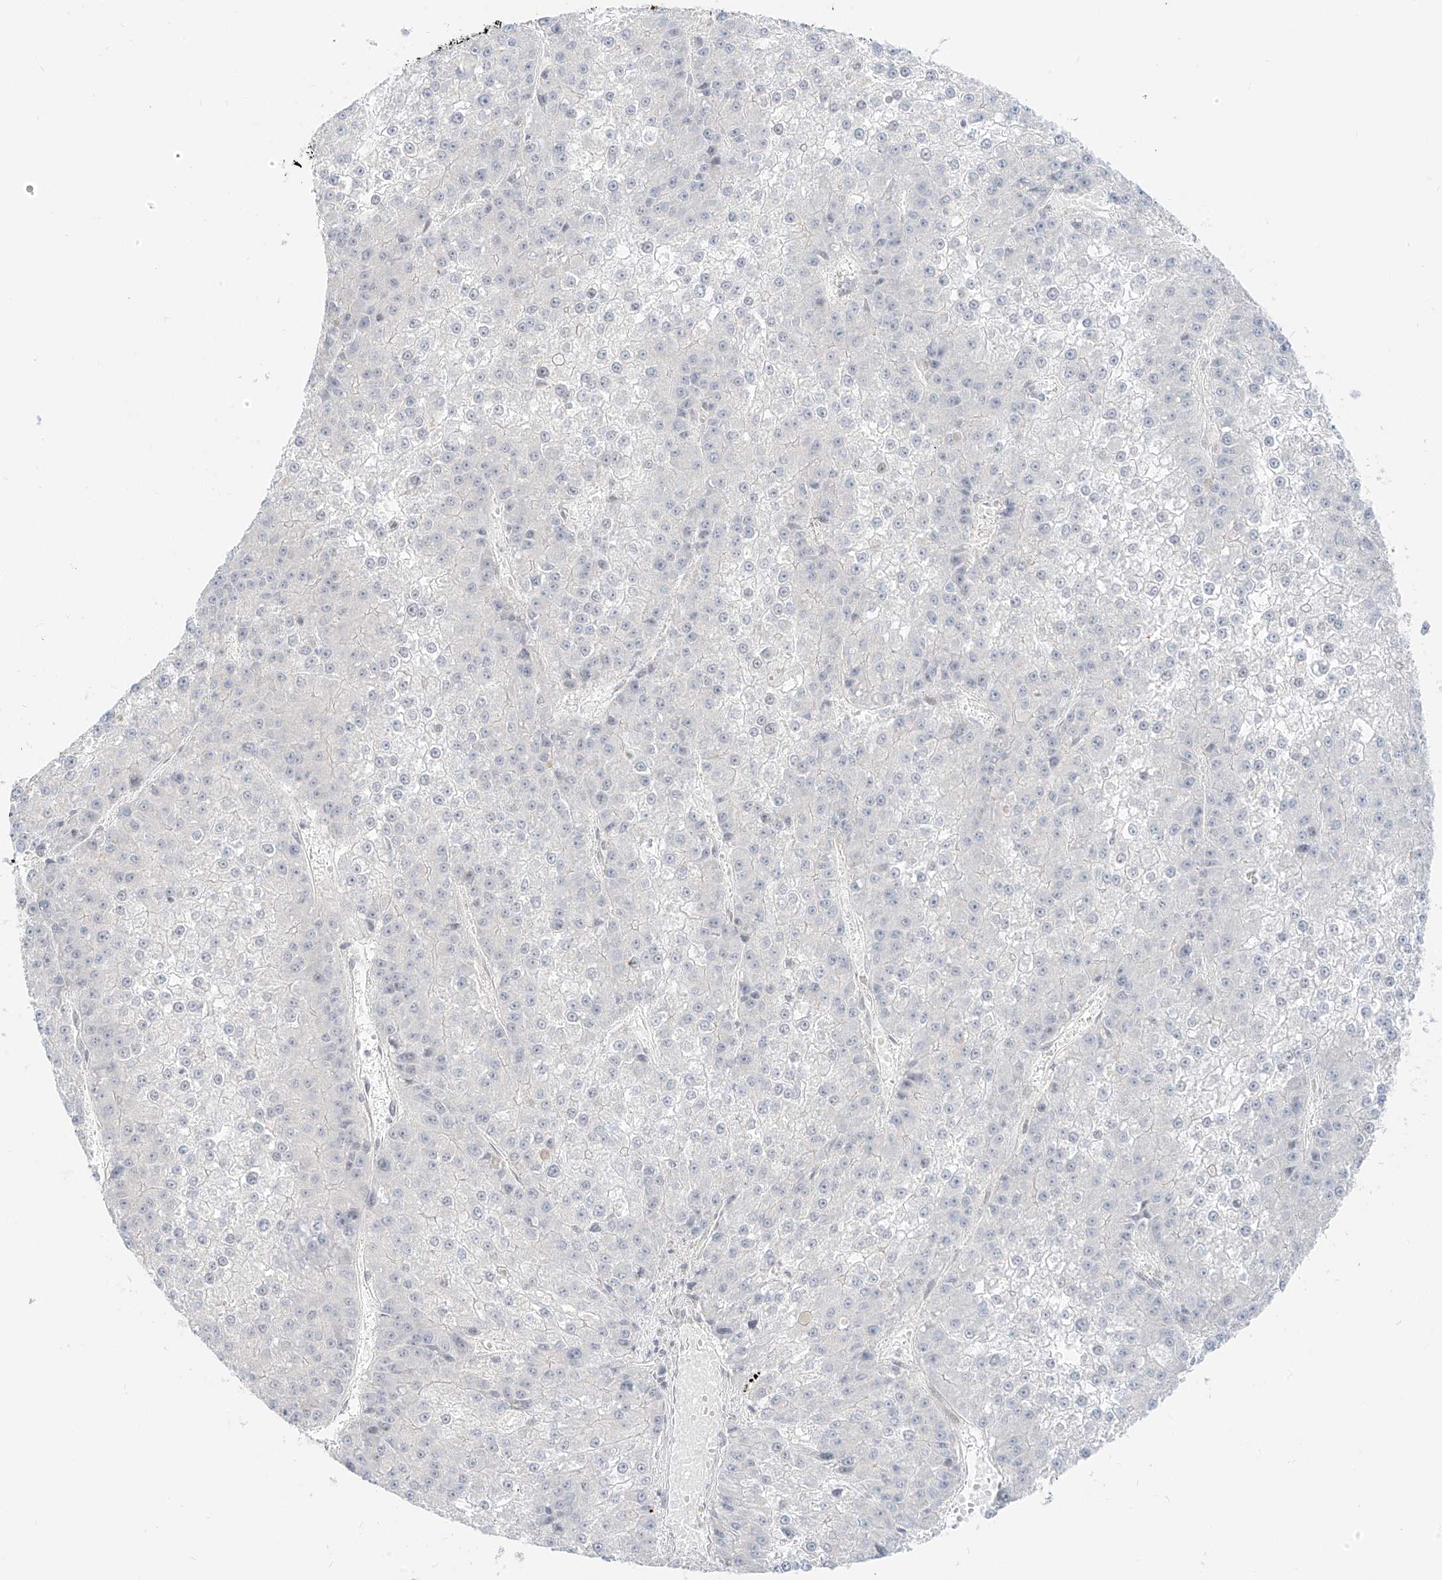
{"staining": {"intensity": "negative", "quantity": "none", "location": "none"}, "tissue": "liver cancer", "cell_type": "Tumor cells", "image_type": "cancer", "snomed": [{"axis": "morphology", "description": "Carcinoma, Hepatocellular, NOS"}, {"axis": "topography", "description": "Liver"}], "caption": "DAB immunohistochemical staining of liver hepatocellular carcinoma displays no significant positivity in tumor cells.", "gene": "ZNF774", "patient": {"sex": "female", "age": 73}}